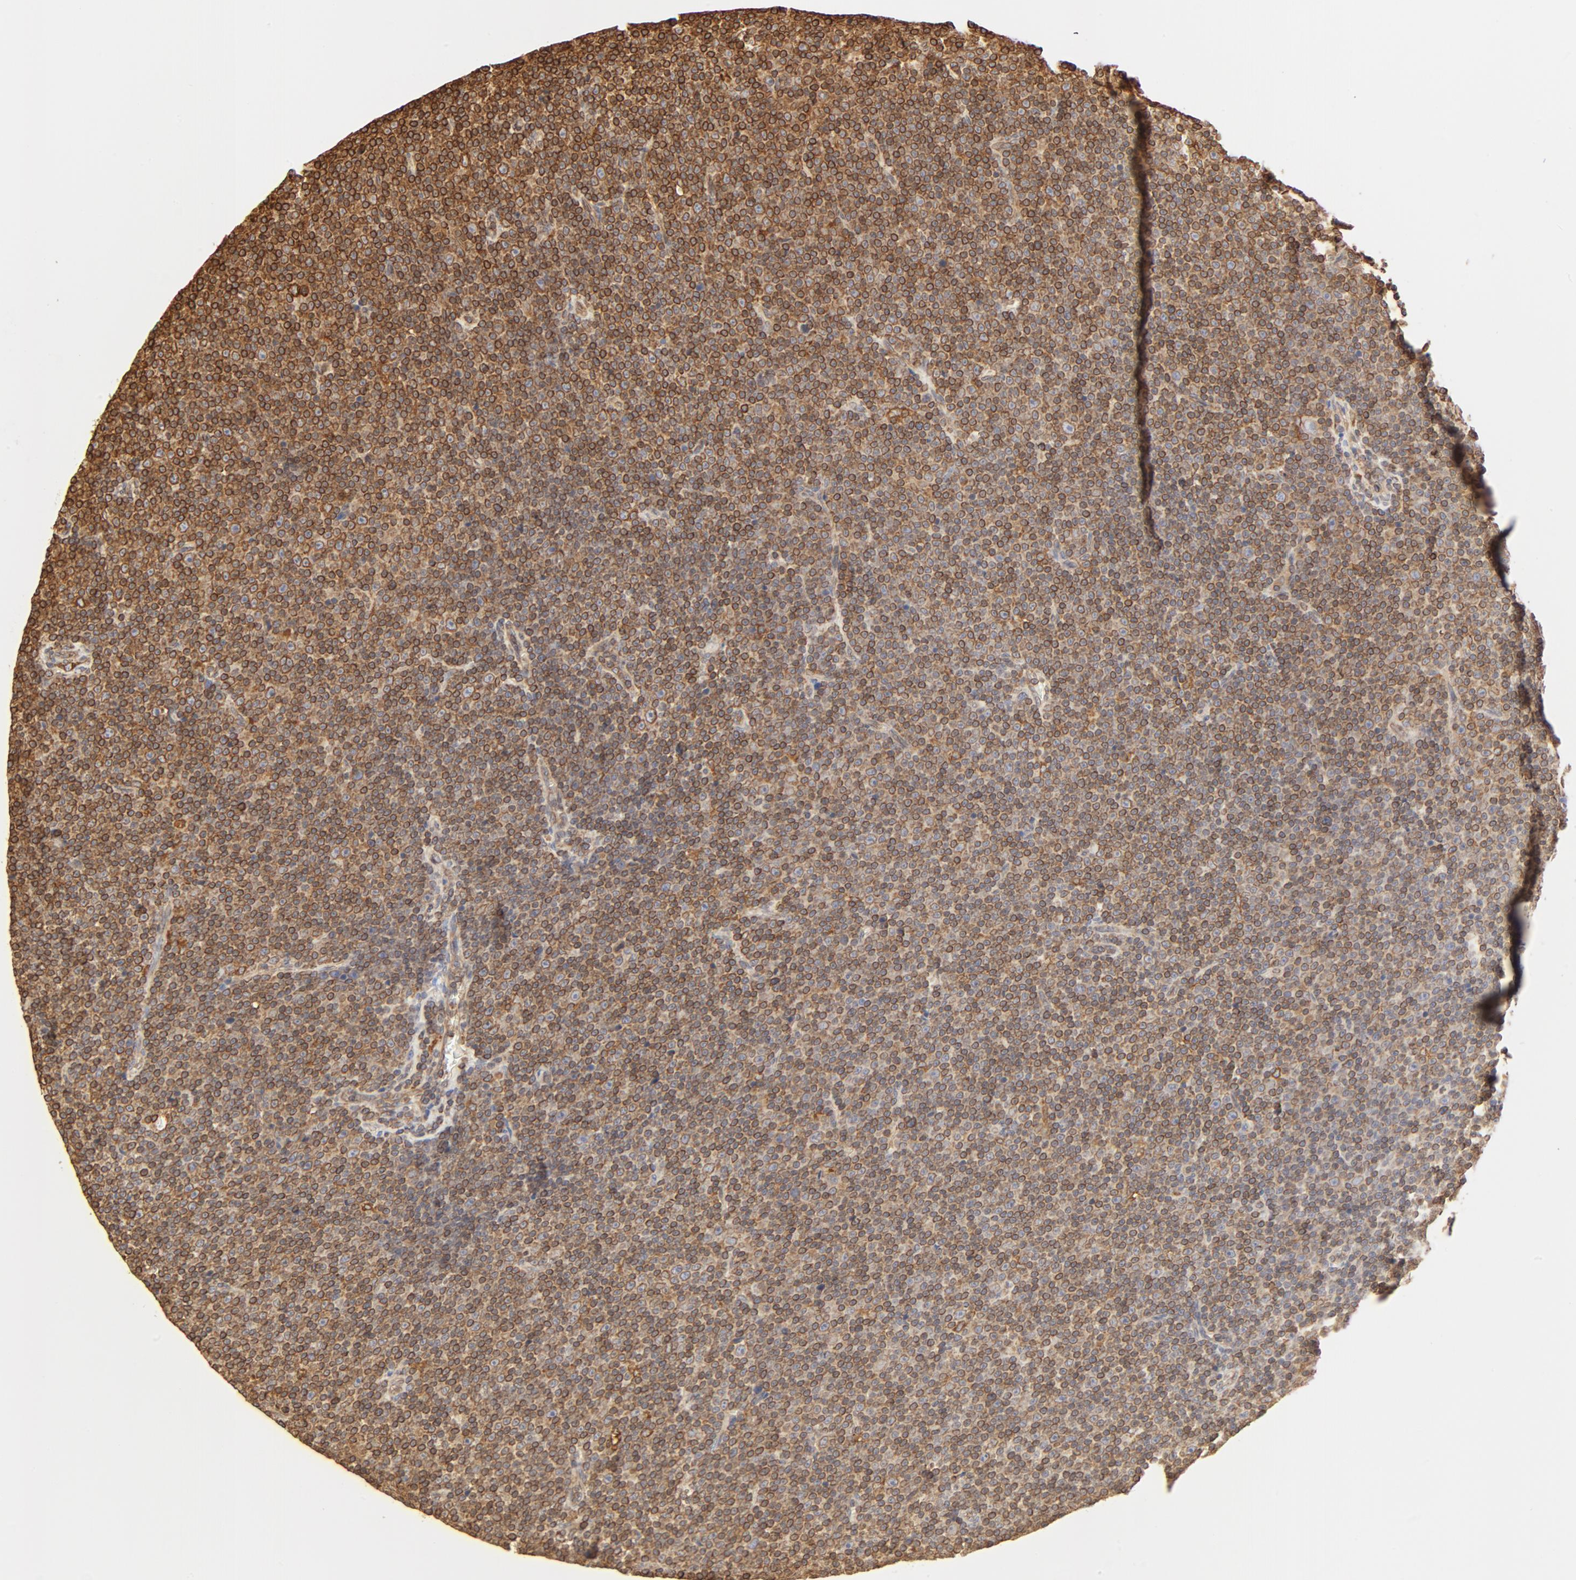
{"staining": {"intensity": "strong", "quantity": ">75%", "location": "cytoplasmic/membranous"}, "tissue": "lymphoma", "cell_type": "Tumor cells", "image_type": "cancer", "snomed": [{"axis": "morphology", "description": "Malignant lymphoma, non-Hodgkin's type, Low grade"}, {"axis": "topography", "description": "Lymph node"}], "caption": "A histopathology image of human lymphoma stained for a protein shows strong cytoplasmic/membranous brown staining in tumor cells. (IHC, brightfield microscopy, high magnification).", "gene": "BCAP31", "patient": {"sex": "female", "age": 67}}